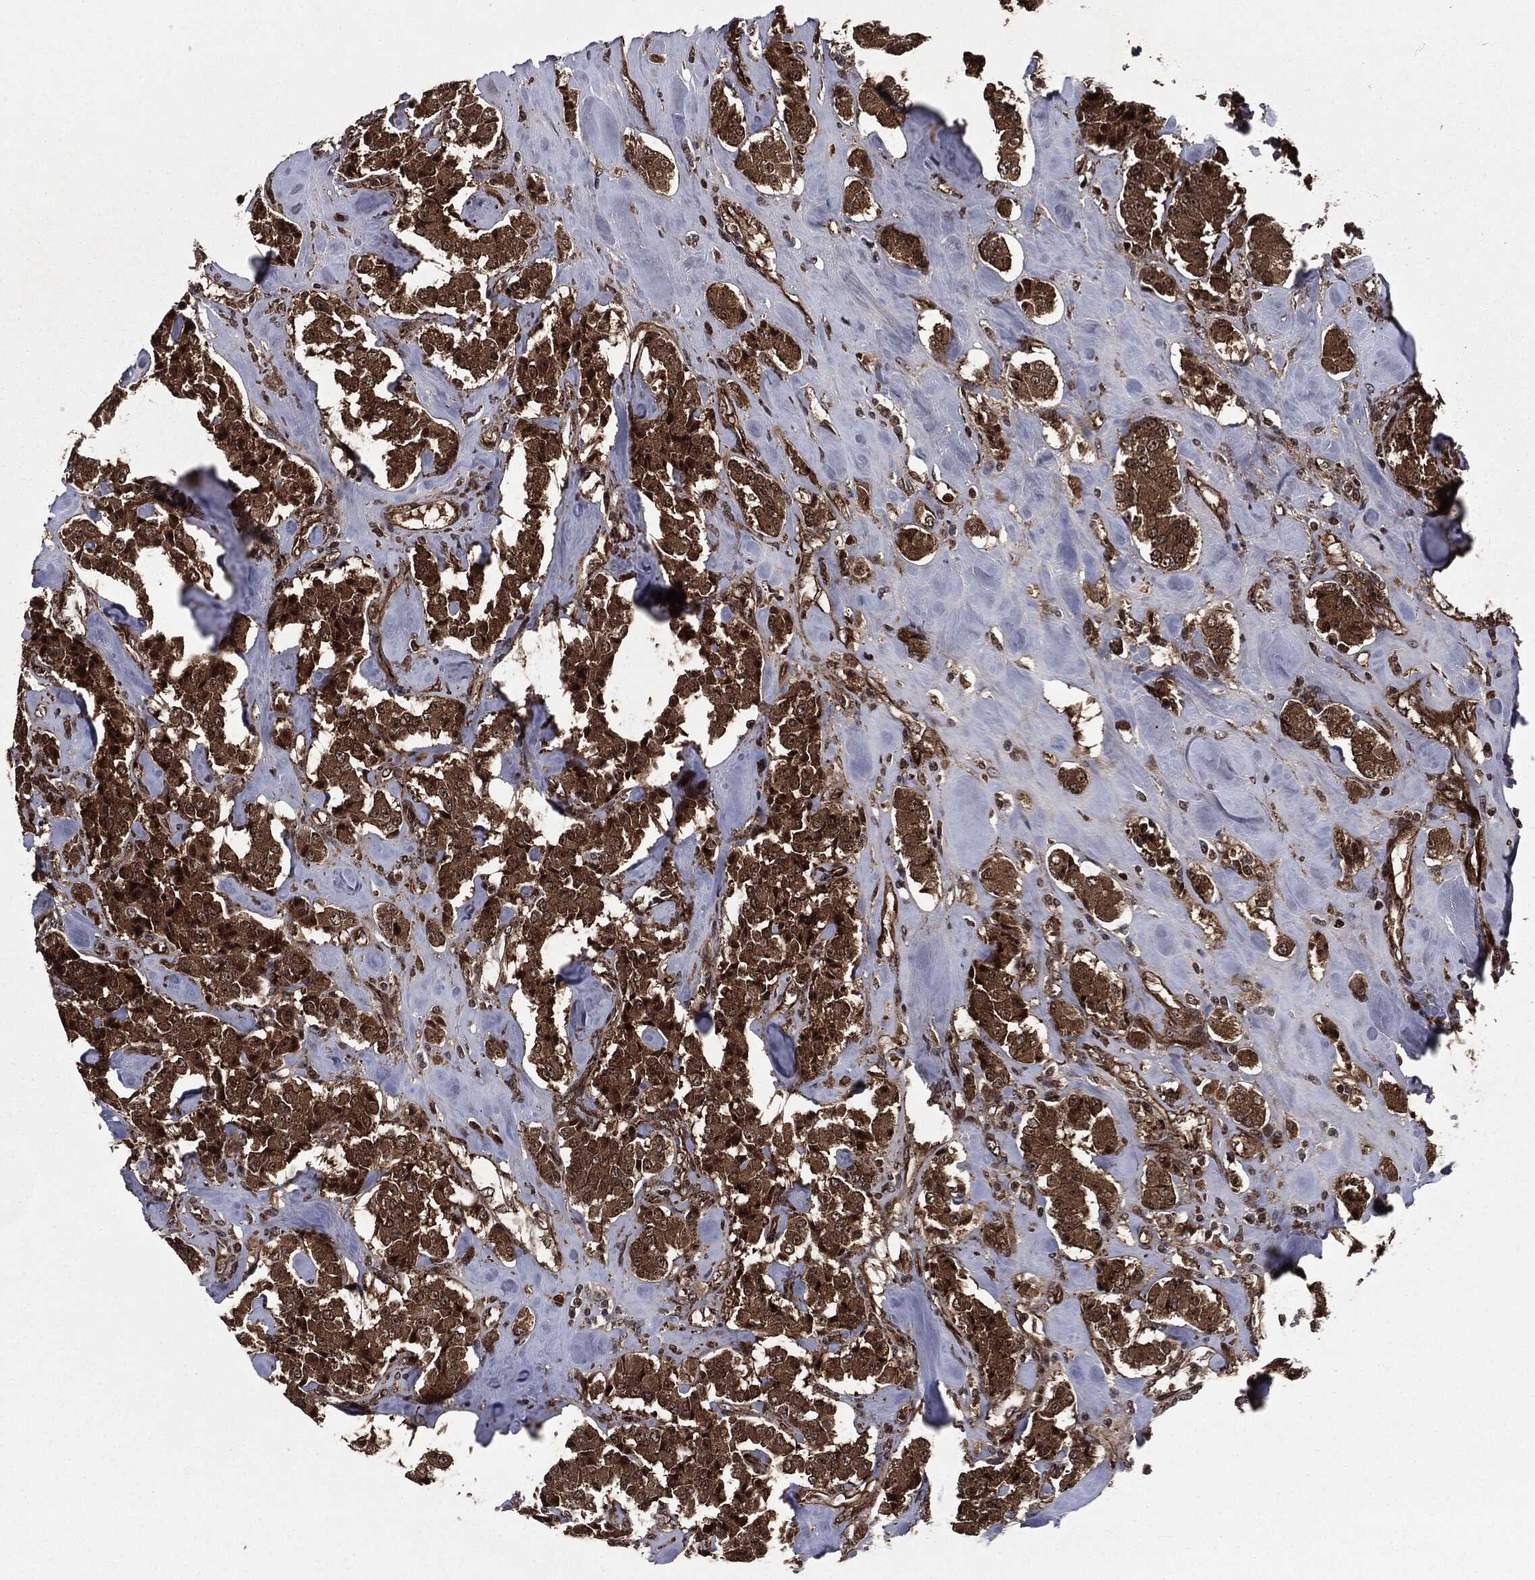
{"staining": {"intensity": "strong", "quantity": ">75%", "location": "cytoplasmic/membranous"}, "tissue": "carcinoid", "cell_type": "Tumor cells", "image_type": "cancer", "snomed": [{"axis": "morphology", "description": "Carcinoid, malignant, NOS"}, {"axis": "topography", "description": "Pancreas"}], "caption": "Protein expression analysis of human carcinoid reveals strong cytoplasmic/membranous expression in about >75% of tumor cells.", "gene": "CARD6", "patient": {"sex": "male", "age": 41}}